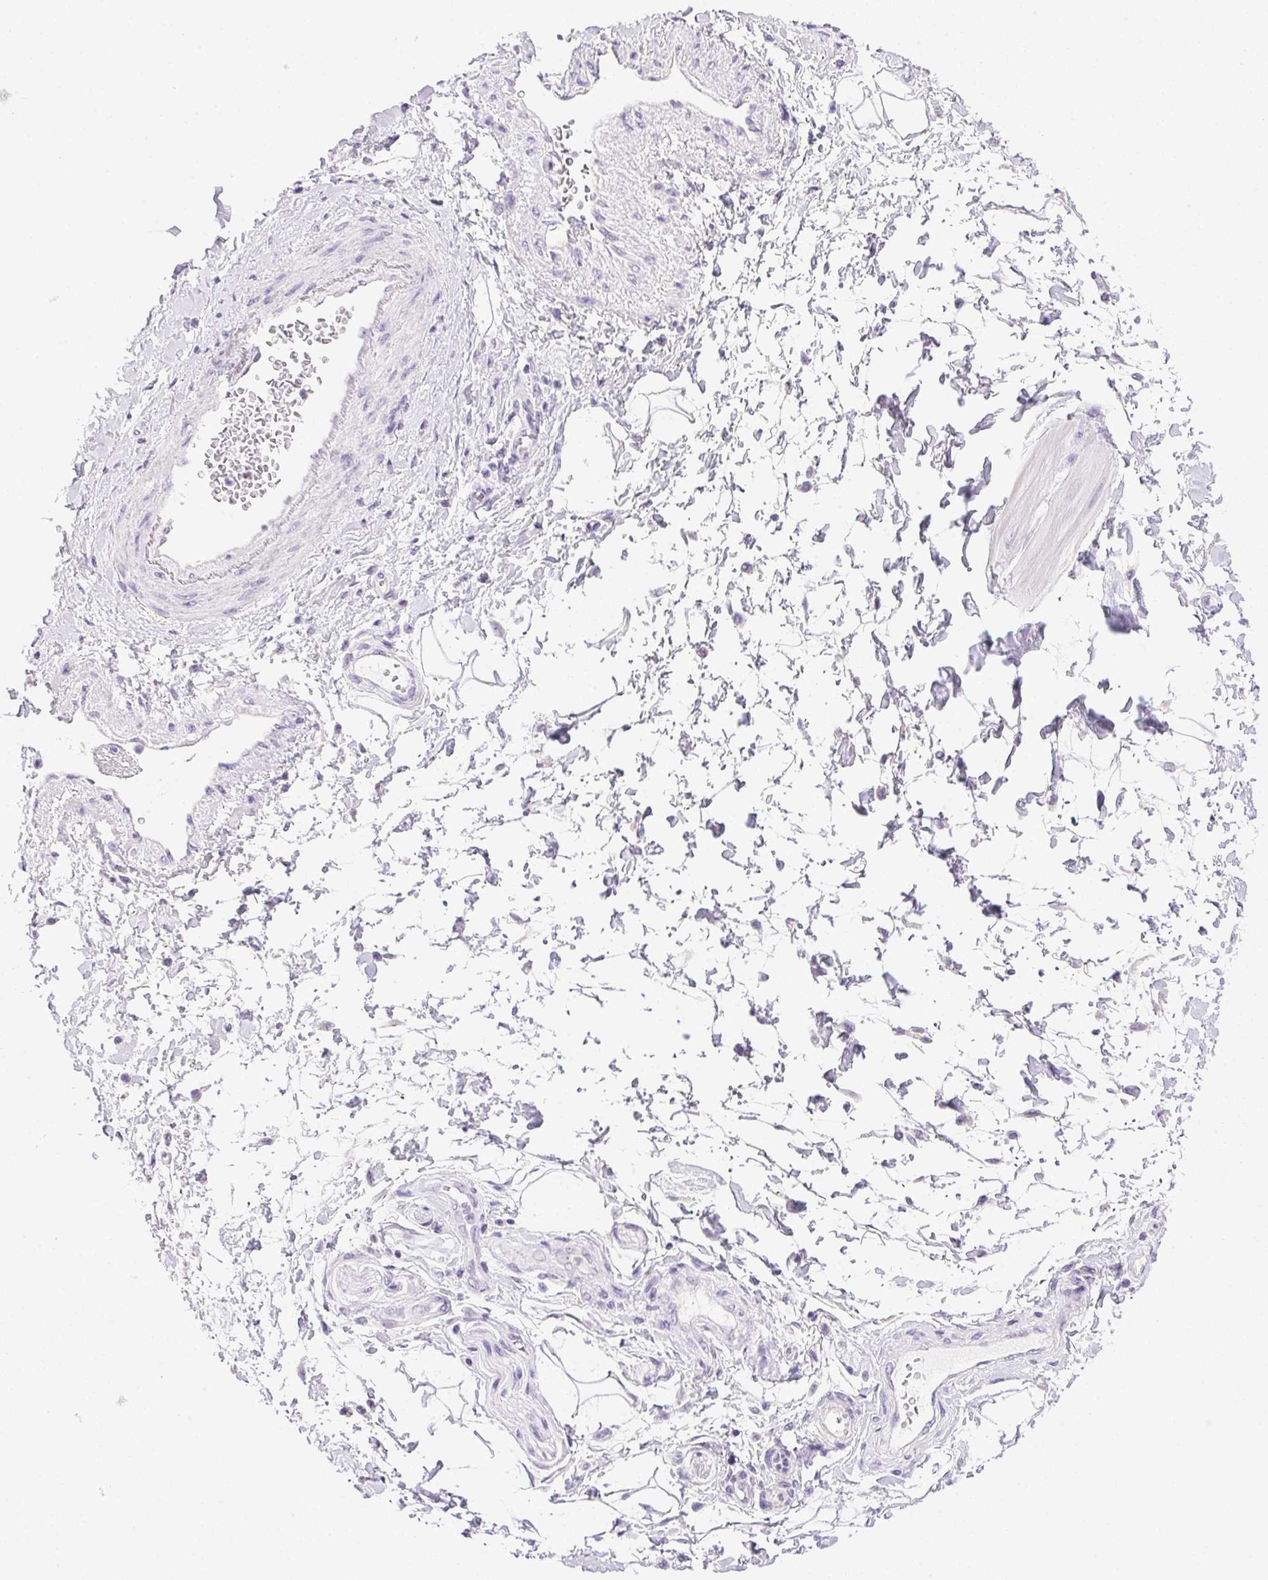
{"staining": {"intensity": "negative", "quantity": "none", "location": "none"}, "tissue": "adipose tissue", "cell_type": "Adipocytes", "image_type": "normal", "snomed": [{"axis": "morphology", "description": "Normal tissue, NOS"}, {"axis": "topography", "description": "Urinary bladder"}, {"axis": "topography", "description": "Peripheral nerve tissue"}], "caption": "Adipocytes are negative for brown protein staining in benign adipose tissue. The staining is performed using DAB (3,3'-diaminobenzidine) brown chromogen with nuclei counter-stained in using hematoxylin.", "gene": "ATP6V0A4", "patient": {"sex": "female", "age": 60}}